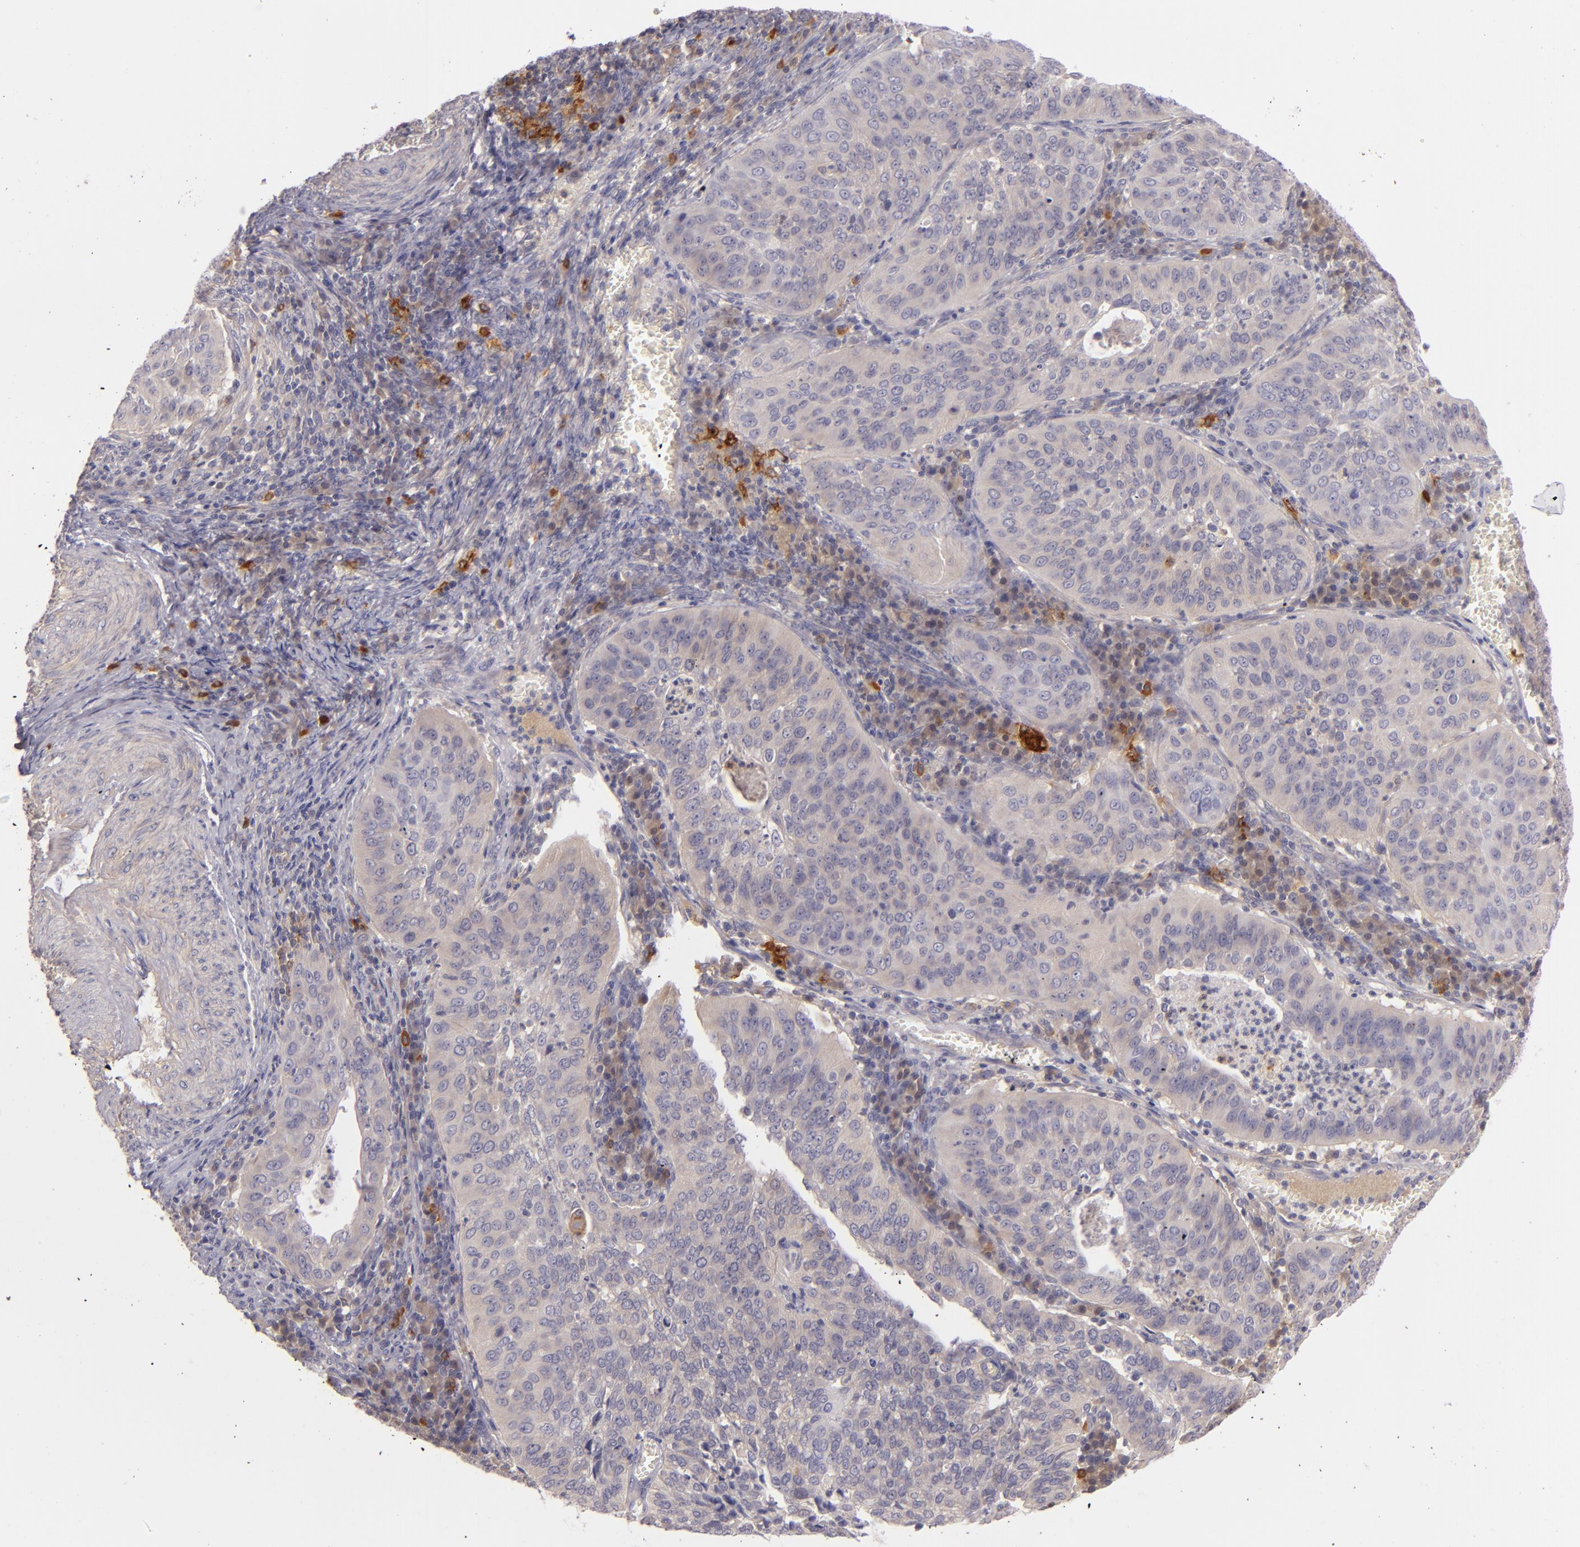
{"staining": {"intensity": "weak", "quantity": "<25%", "location": "cytoplasmic/membranous"}, "tissue": "cervical cancer", "cell_type": "Tumor cells", "image_type": "cancer", "snomed": [{"axis": "morphology", "description": "Squamous cell carcinoma, NOS"}, {"axis": "topography", "description": "Cervix"}], "caption": "This is an IHC histopathology image of cervical cancer. There is no expression in tumor cells.", "gene": "CD83", "patient": {"sex": "female", "age": 39}}